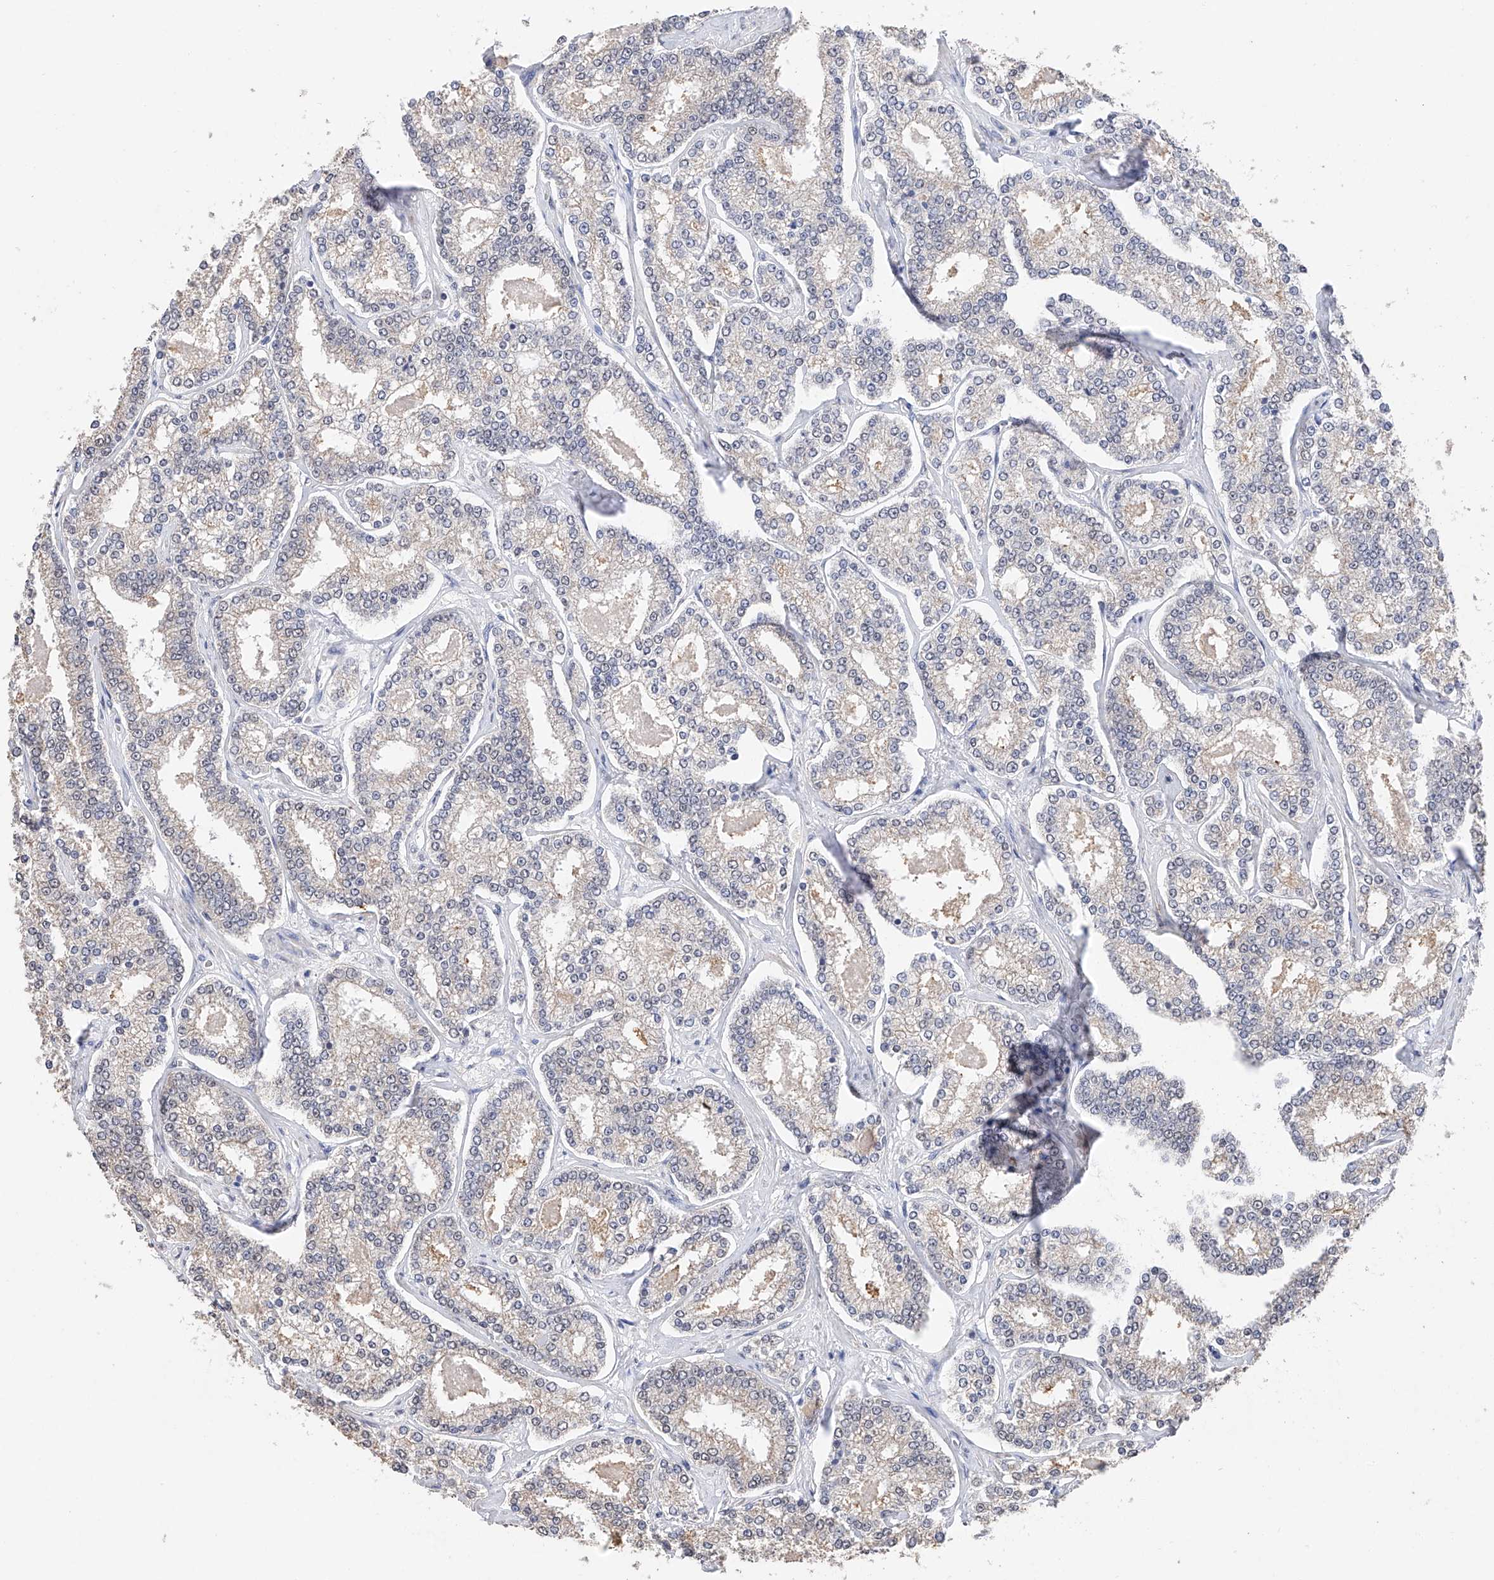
{"staining": {"intensity": "negative", "quantity": "none", "location": "none"}, "tissue": "prostate cancer", "cell_type": "Tumor cells", "image_type": "cancer", "snomed": [{"axis": "morphology", "description": "Normal tissue, NOS"}, {"axis": "morphology", "description": "Adenocarcinoma, High grade"}, {"axis": "topography", "description": "Prostate"}], "caption": "Tumor cells show no significant expression in prostate cancer (high-grade adenocarcinoma).", "gene": "DMAP1", "patient": {"sex": "male", "age": 83}}